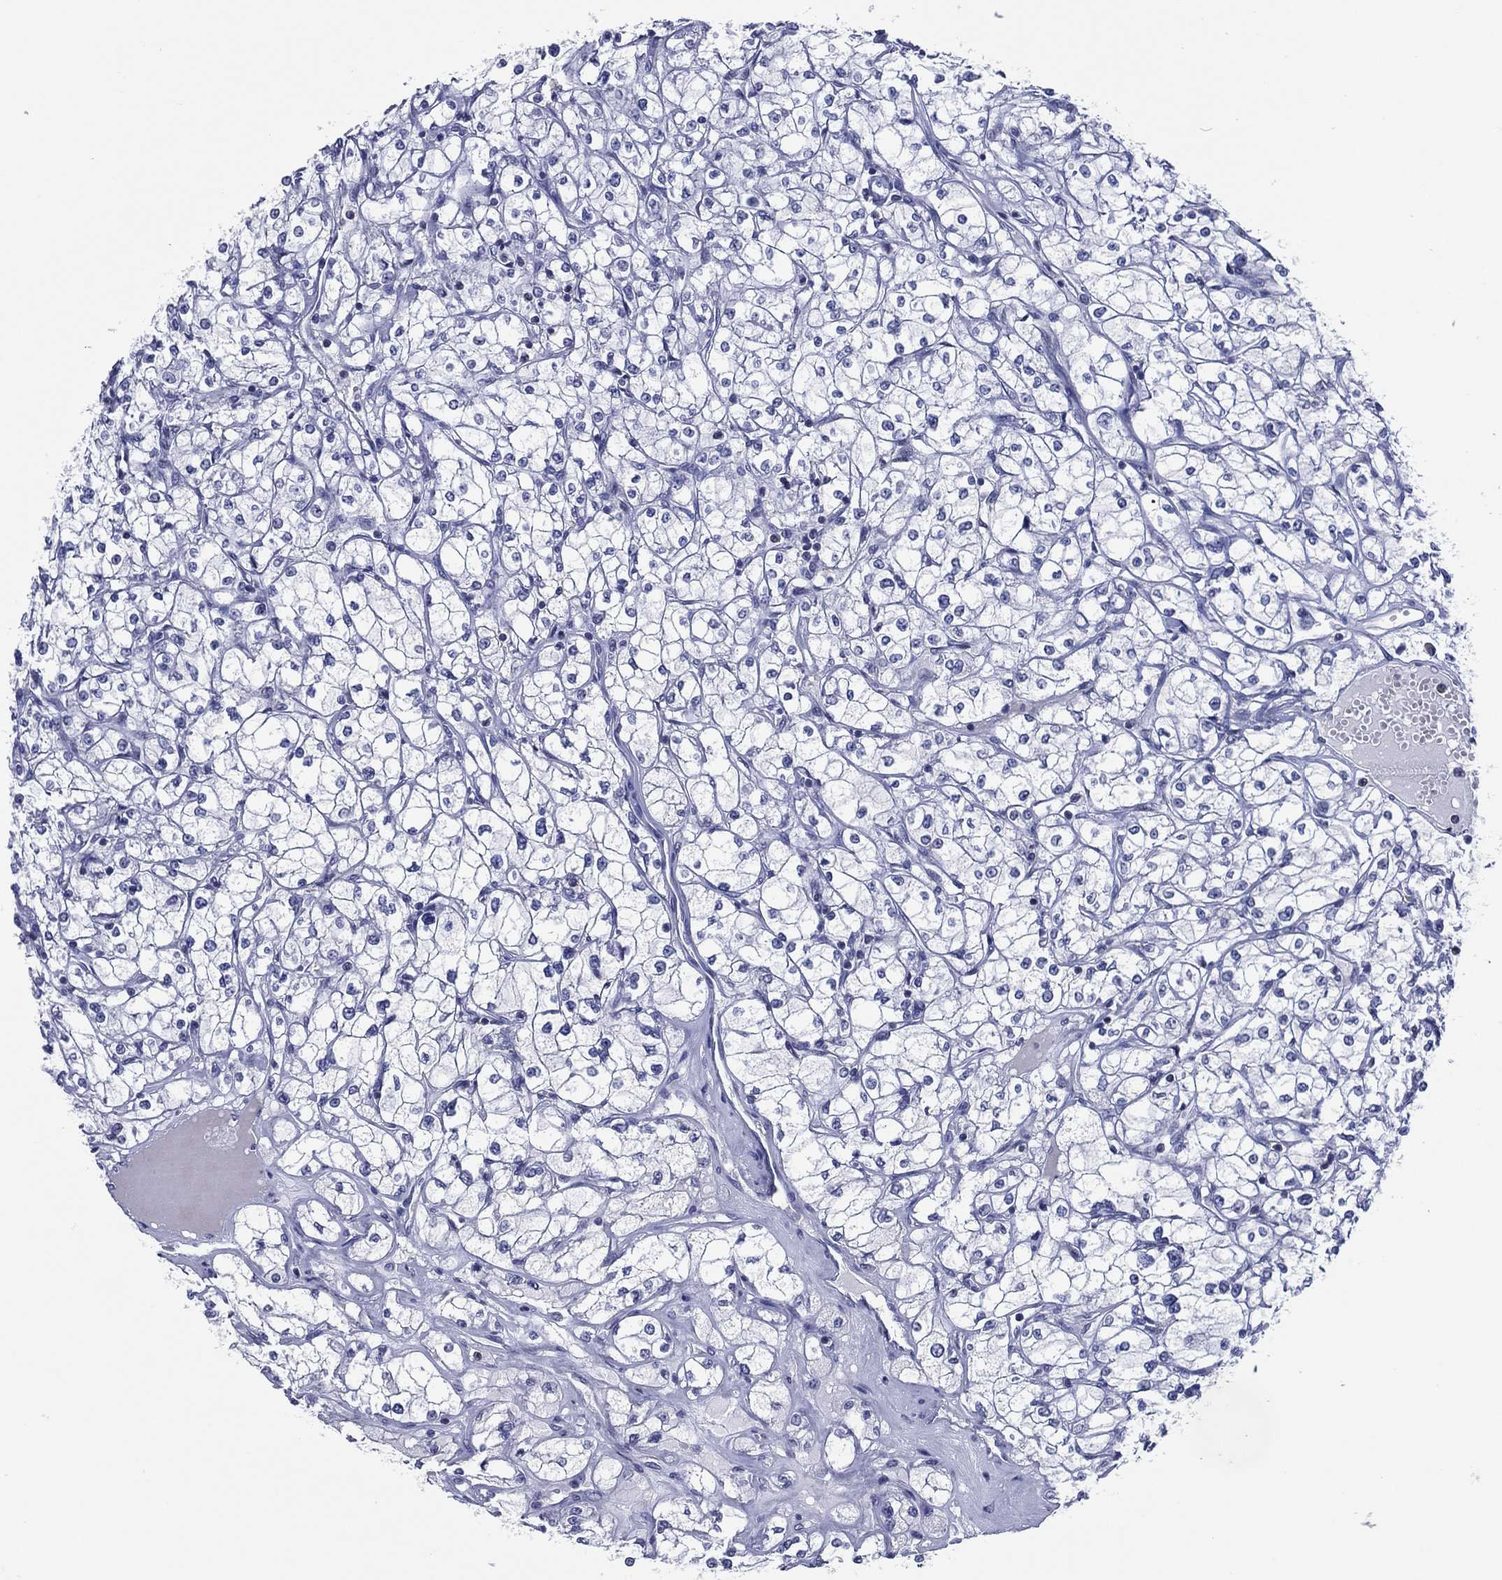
{"staining": {"intensity": "negative", "quantity": "none", "location": "none"}, "tissue": "renal cancer", "cell_type": "Tumor cells", "image_type": "cancer", "snomed": [{"axis": "morphology", "description": "Adenocarcinoma, NOS"}, {"axis": "topography", "description": "Kidney"}], "caption": "Tumor cells are negative for protein expression in human adenocarcinoma (renal).", "gene": "TRIM31", "patient": {"sex": "male", "age": 67}}